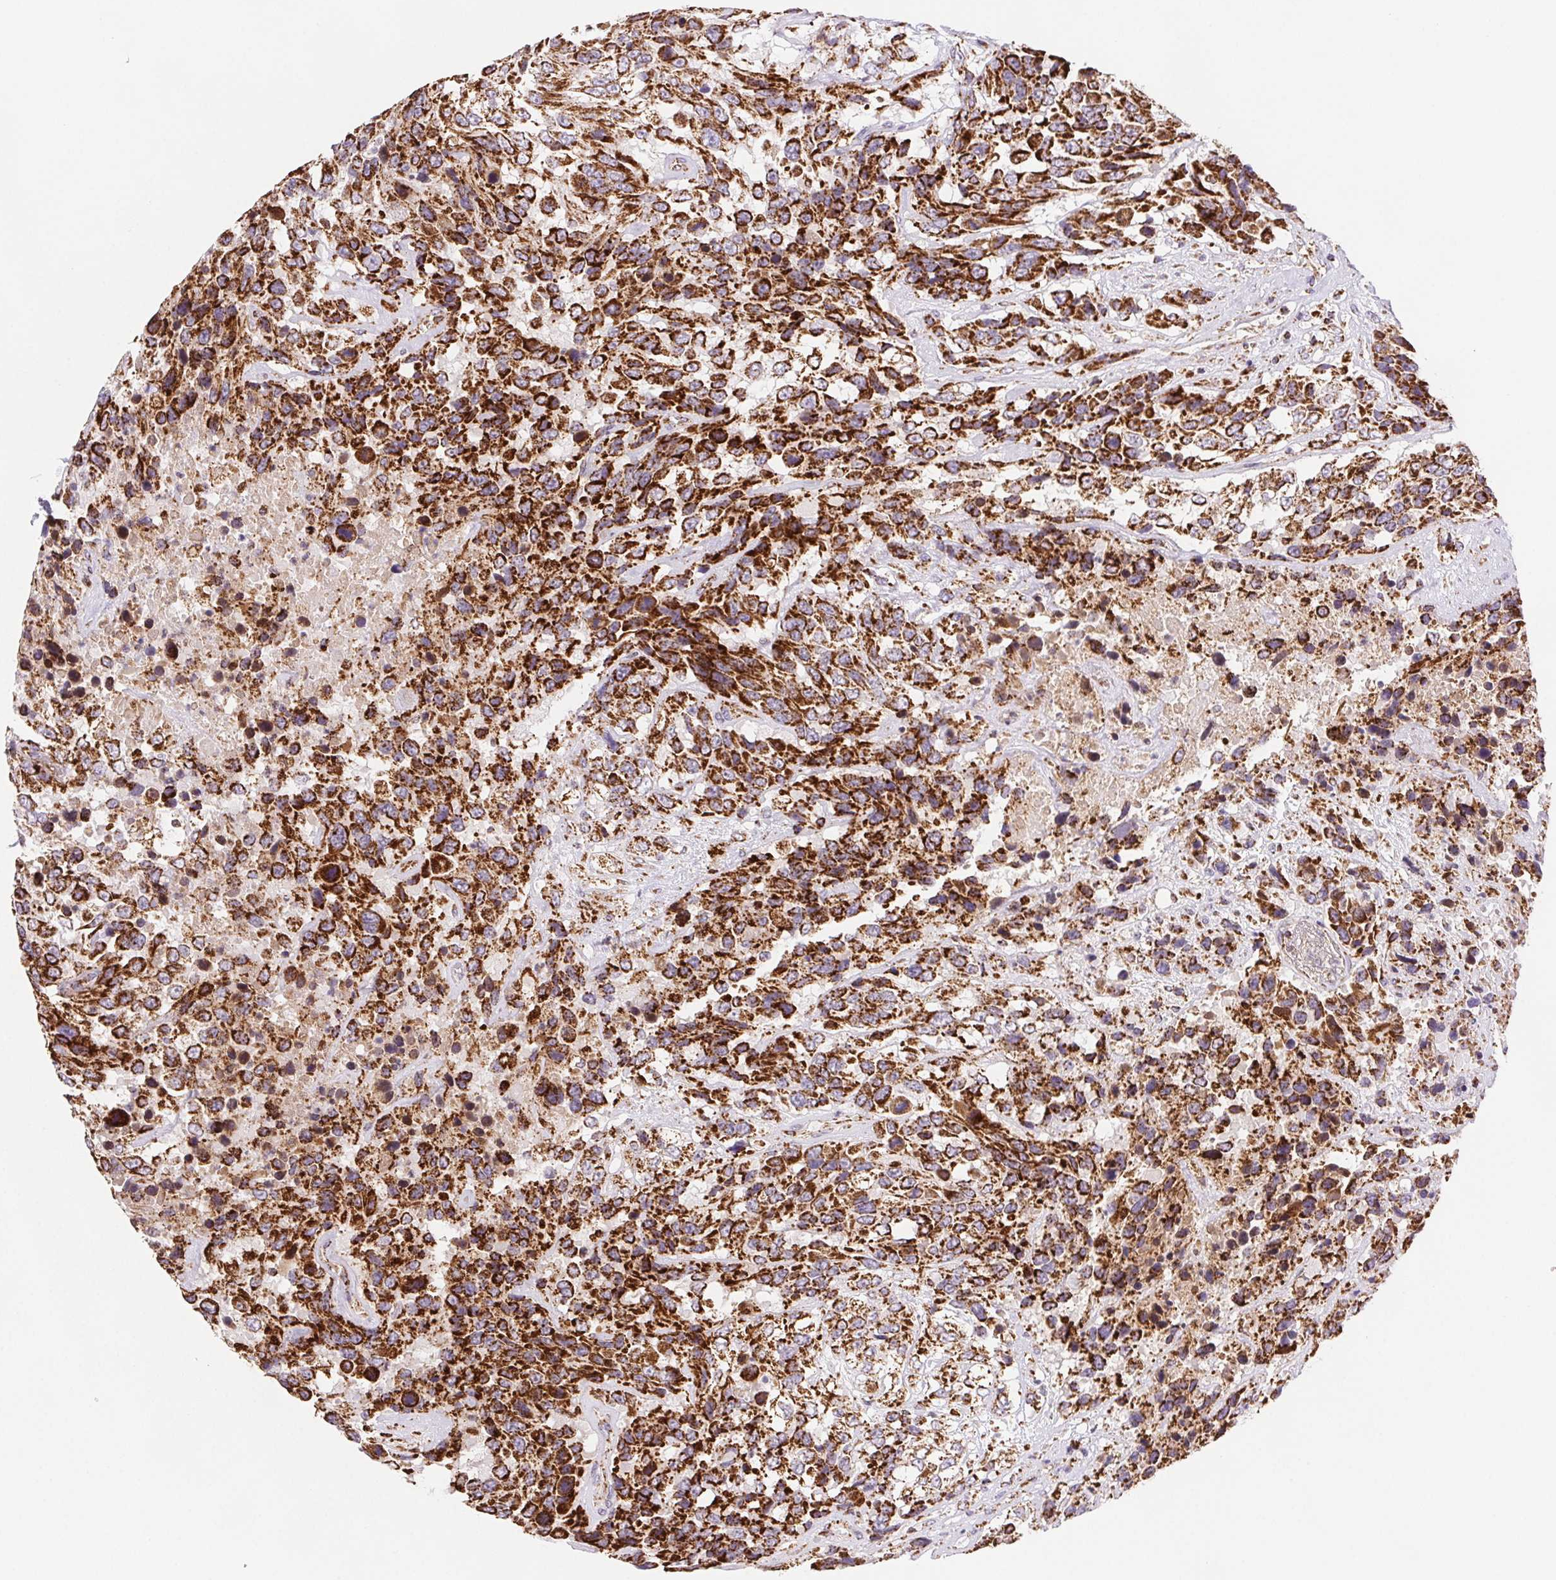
{"staining": {"intensity": "strong", "quantity": ">75%", "location": "cytoplasmic/membranous"}, "tissue": "urothelial cancer", "cell_type": "Tumor cells", "image_type": "cancer", "snomed": [{"axis": "morphology", "description": "Urothelial carcinoma, High grade"}, {"axis": "topography", "description": "Urinary bladder"}], "caption": "A micrograph of urothelial cancer stained for a protein demonstrates strong cytoplasmic/membranous brown staining in tumor cells.", "gene": "NIPSNAP2", "patient": {"sex": "female", "age": 70}}